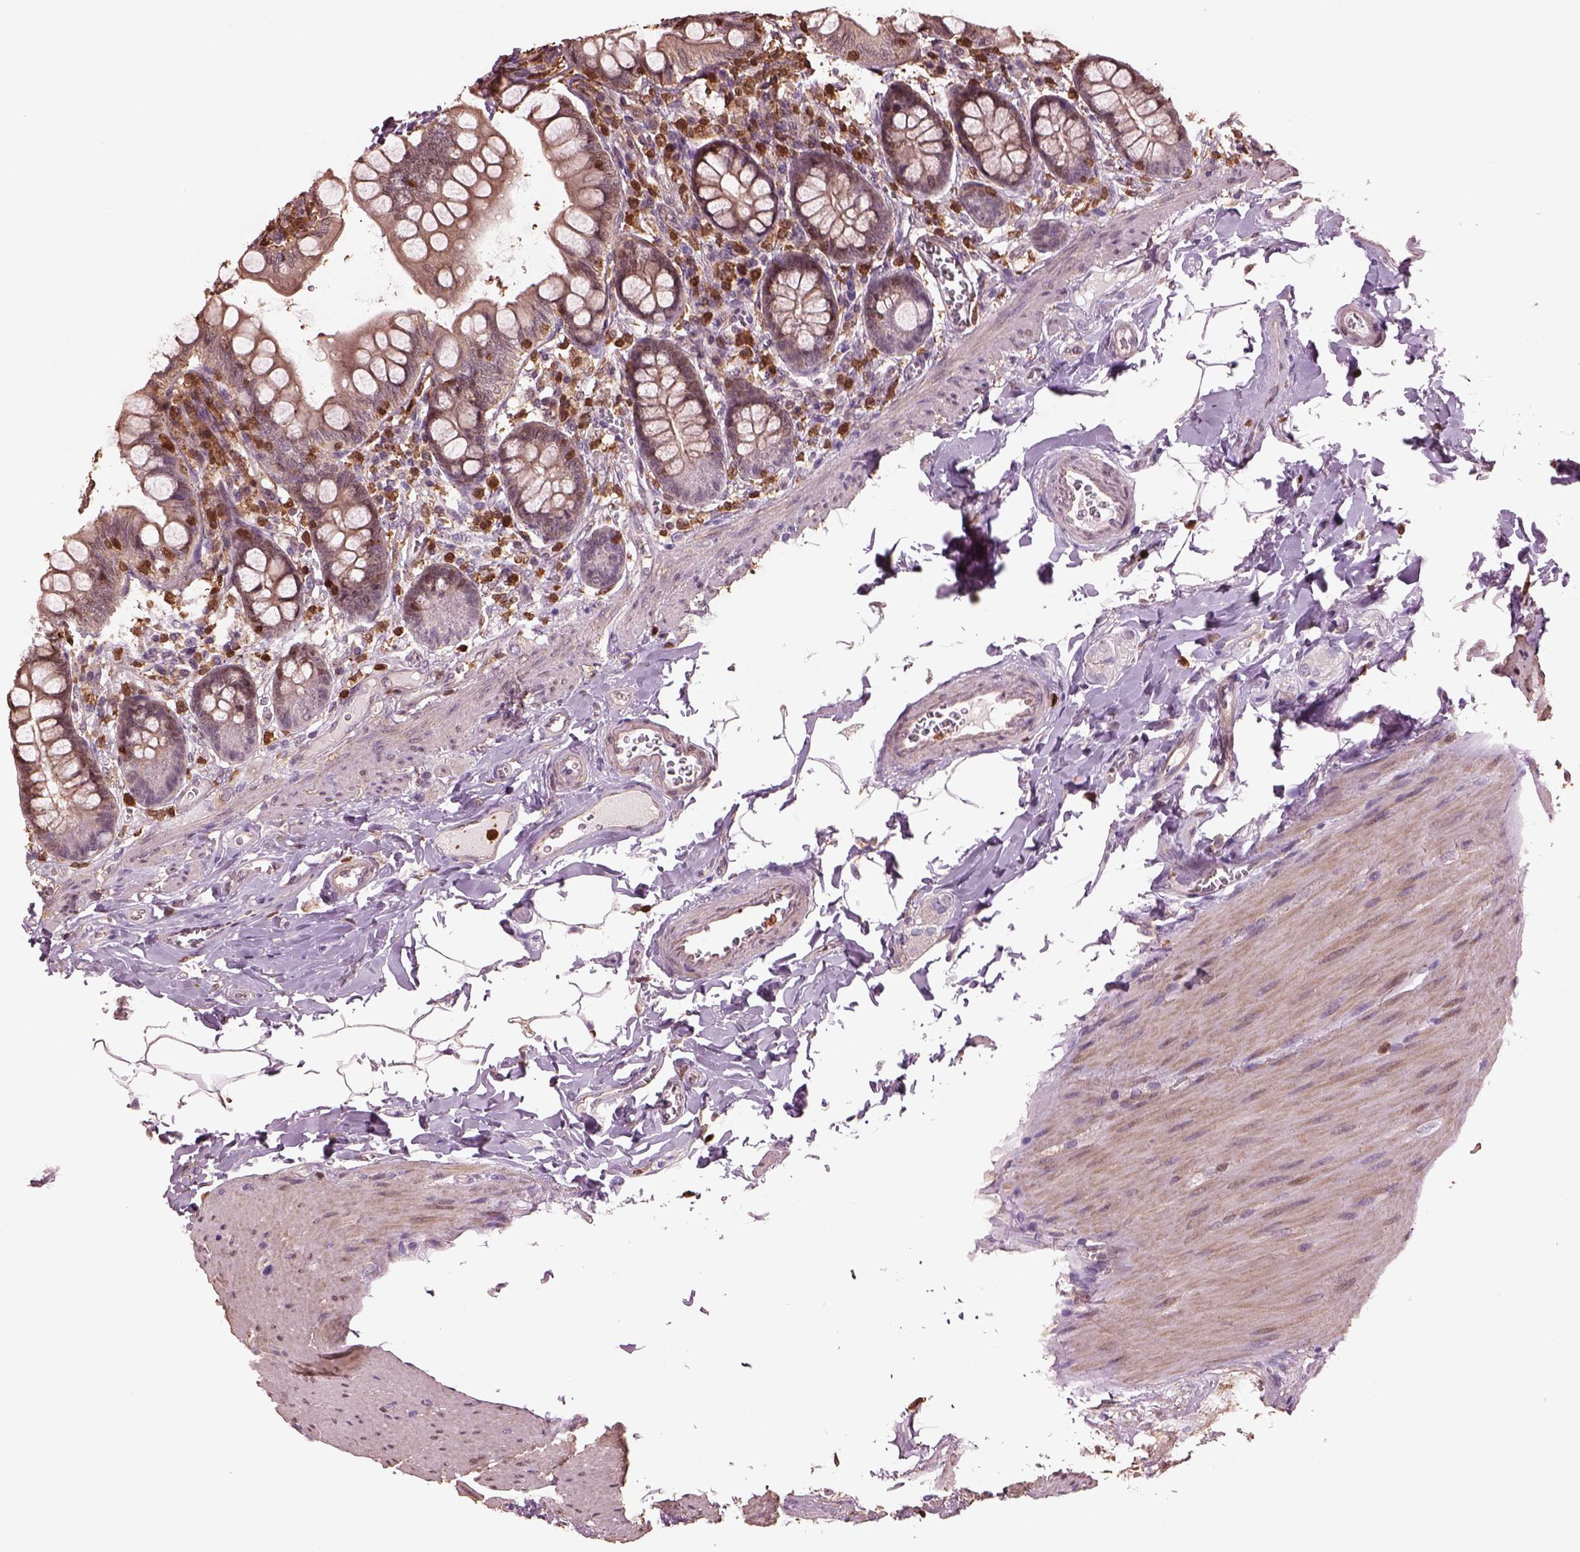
{"staining": {"intensity": "weak", "quantity": "<25%", "location": "cytoplasmic/membranous"}, "tissue": "small intestine", "cell_type": "Glandular cells", "image_type": "normal", "snomed": [{"axis": "morphology", "description": "Normal tissue, NOS"}, {"axis": "topography", "description": "Small intestine"}], "caption": "High magnification brightfield microscopy of normal small intestine stained with DAB (3,3'-diaminobenzidine) (brown) and counterstained with hematoxylin (blue): glandular cells show no significant staining.", "gene": "IL31RA", "patient": {"sex": "female", "age": 56}}